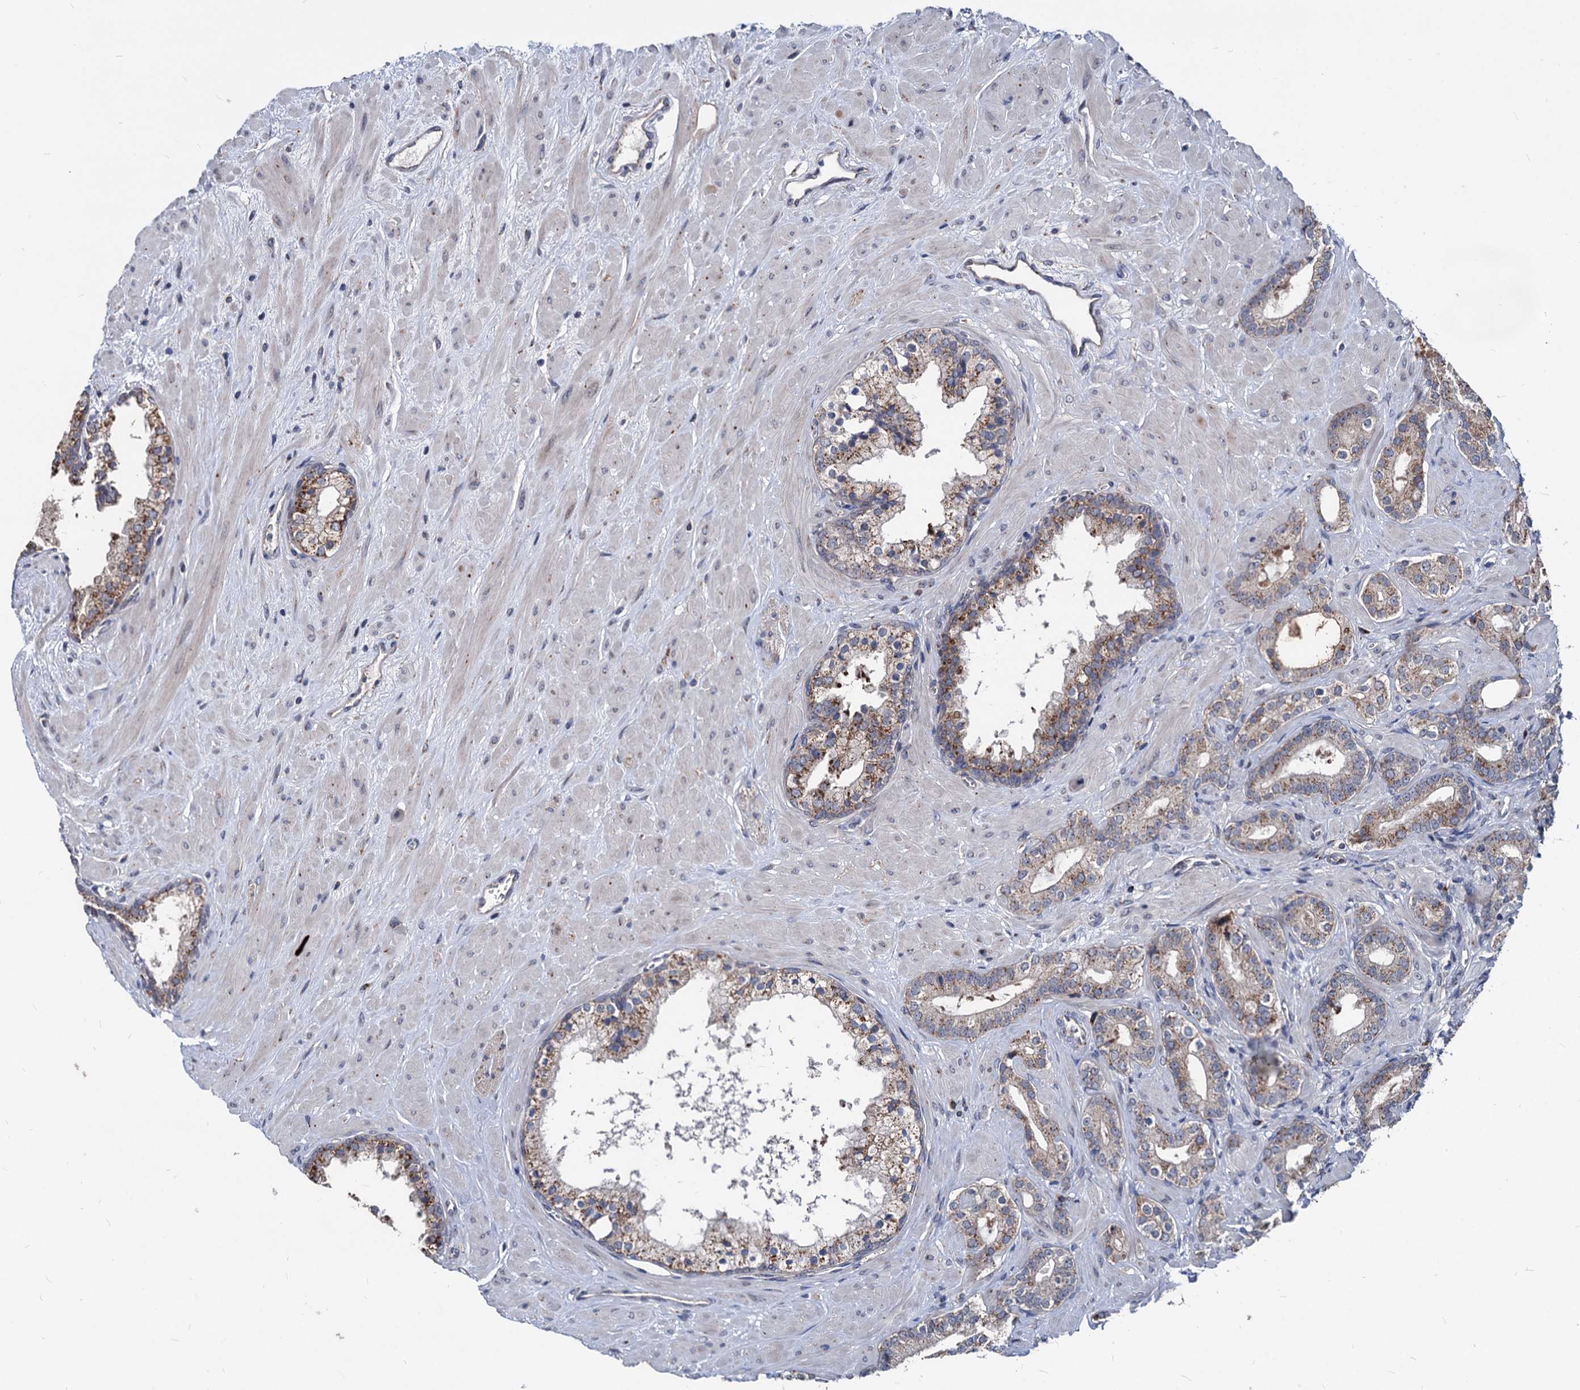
{"staining": {"intensity": "moderate", "quantity": "<25%", "location": "cytoplasmic/membranous"}, "tissue": "prostate cancer", "cell_type": "Tumor cells", "image_type": "cancer", "snomed": [{"axis": "morphology", "description": "Adenocarcinoma, High grade"}, {"axis": "topography", "description": "Prostate"}], "caption": "About <25% of tumor cells in prostate high-grade adenocarcinoma demonstrate moderate cytoplasmic/membranous protein staining as visualized by brown immunohistochemical staining.", "gene": "SMAGP", "patient": {"sex": "male", "age": 64}}